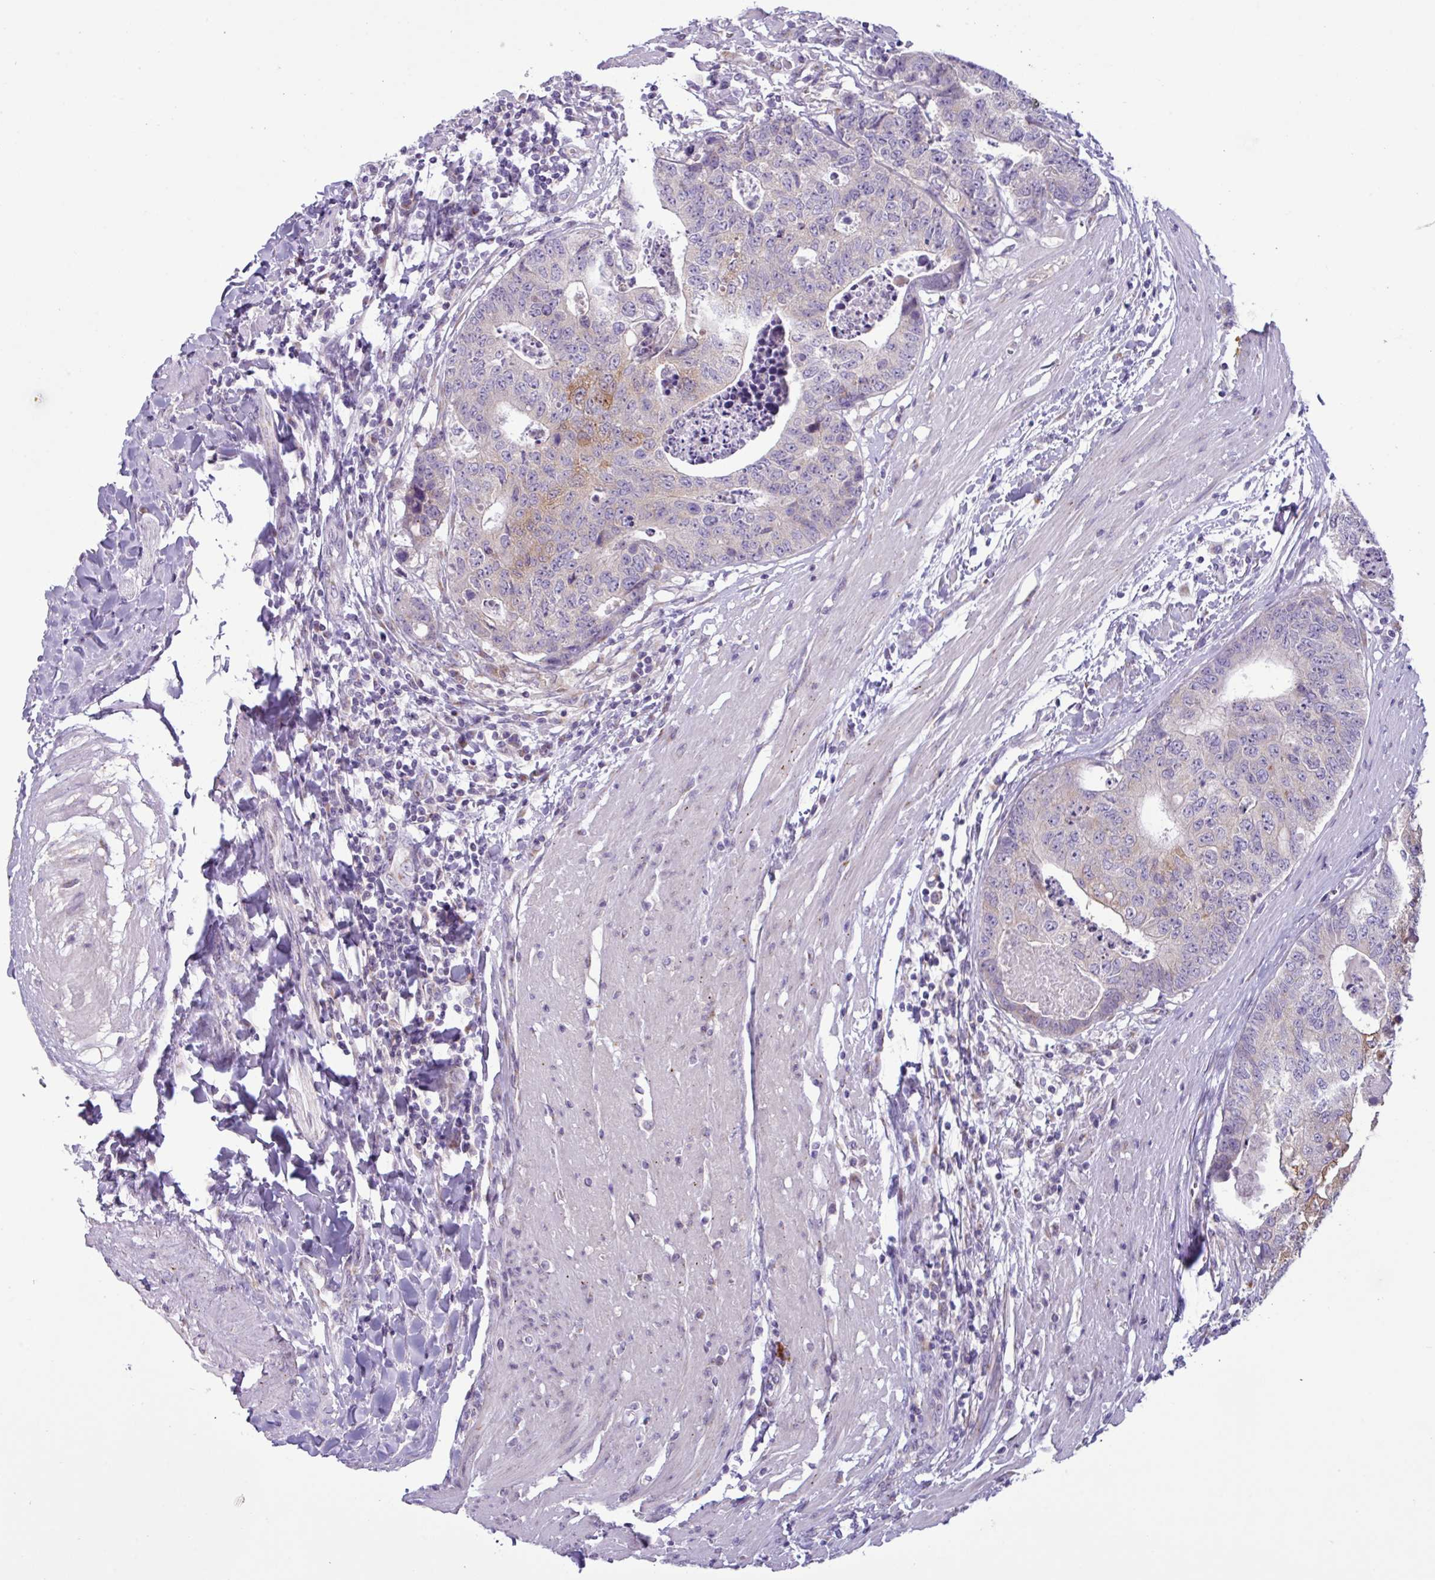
{"staining": {"intensity": "weak", "quantity": "<25%", "location": "cytoplasmic/membranous"}, "tissue": "colorectal cancer", "cell_type": "Tumor cells", "image_type": "cancer", "snomed": [{"axis": "morphology", "description": "Adenocarcinoma, NOS"}, {"axis": "topography", "description": "Colon"}], "caption": "Immunohistochemical staining of colorectal adenocarcinoma displays no significant positivity in tumor cells.", "gene": "STIMATE", "patient": {"sex": "female", "age": 67}}